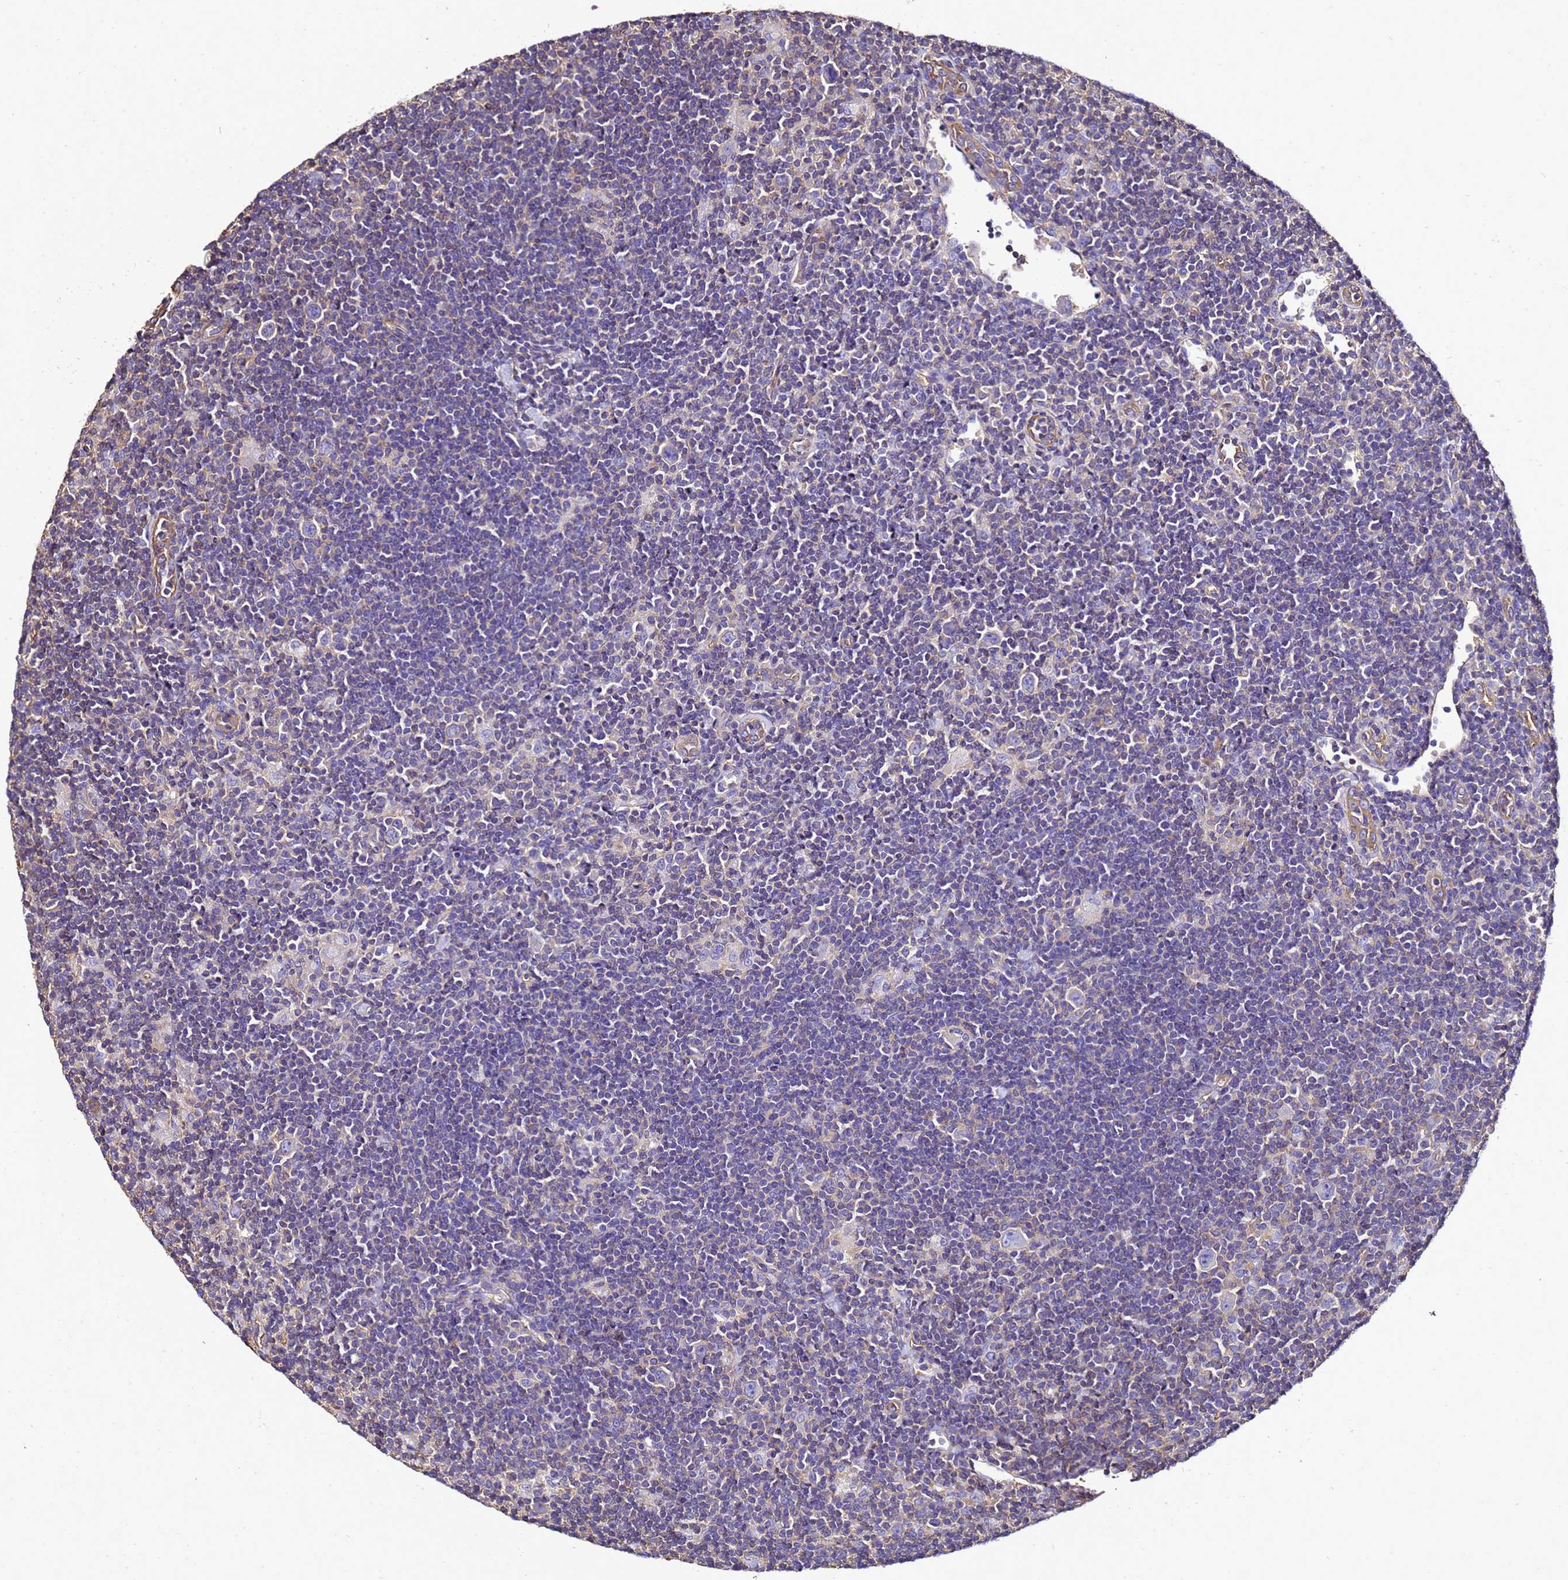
{"staining": {"intensity": "negative", "quantity": "none", "location": "none"}, "tissue": "lymphoma", "cell_type": "Tumor cells", "image_type": "cancer", "snomed": [{"axis": "morphology", "description": "Hodgkin's disease, NOS"}, {"axis": "topography", "description": "Lymph node"}], "caption": "Hodgkin's disease was stained to show a protein in brown. There is no significant positivity in tumor cells.", "gene": "MYL12A", "patient": {"sex": "female", "age": 57}}